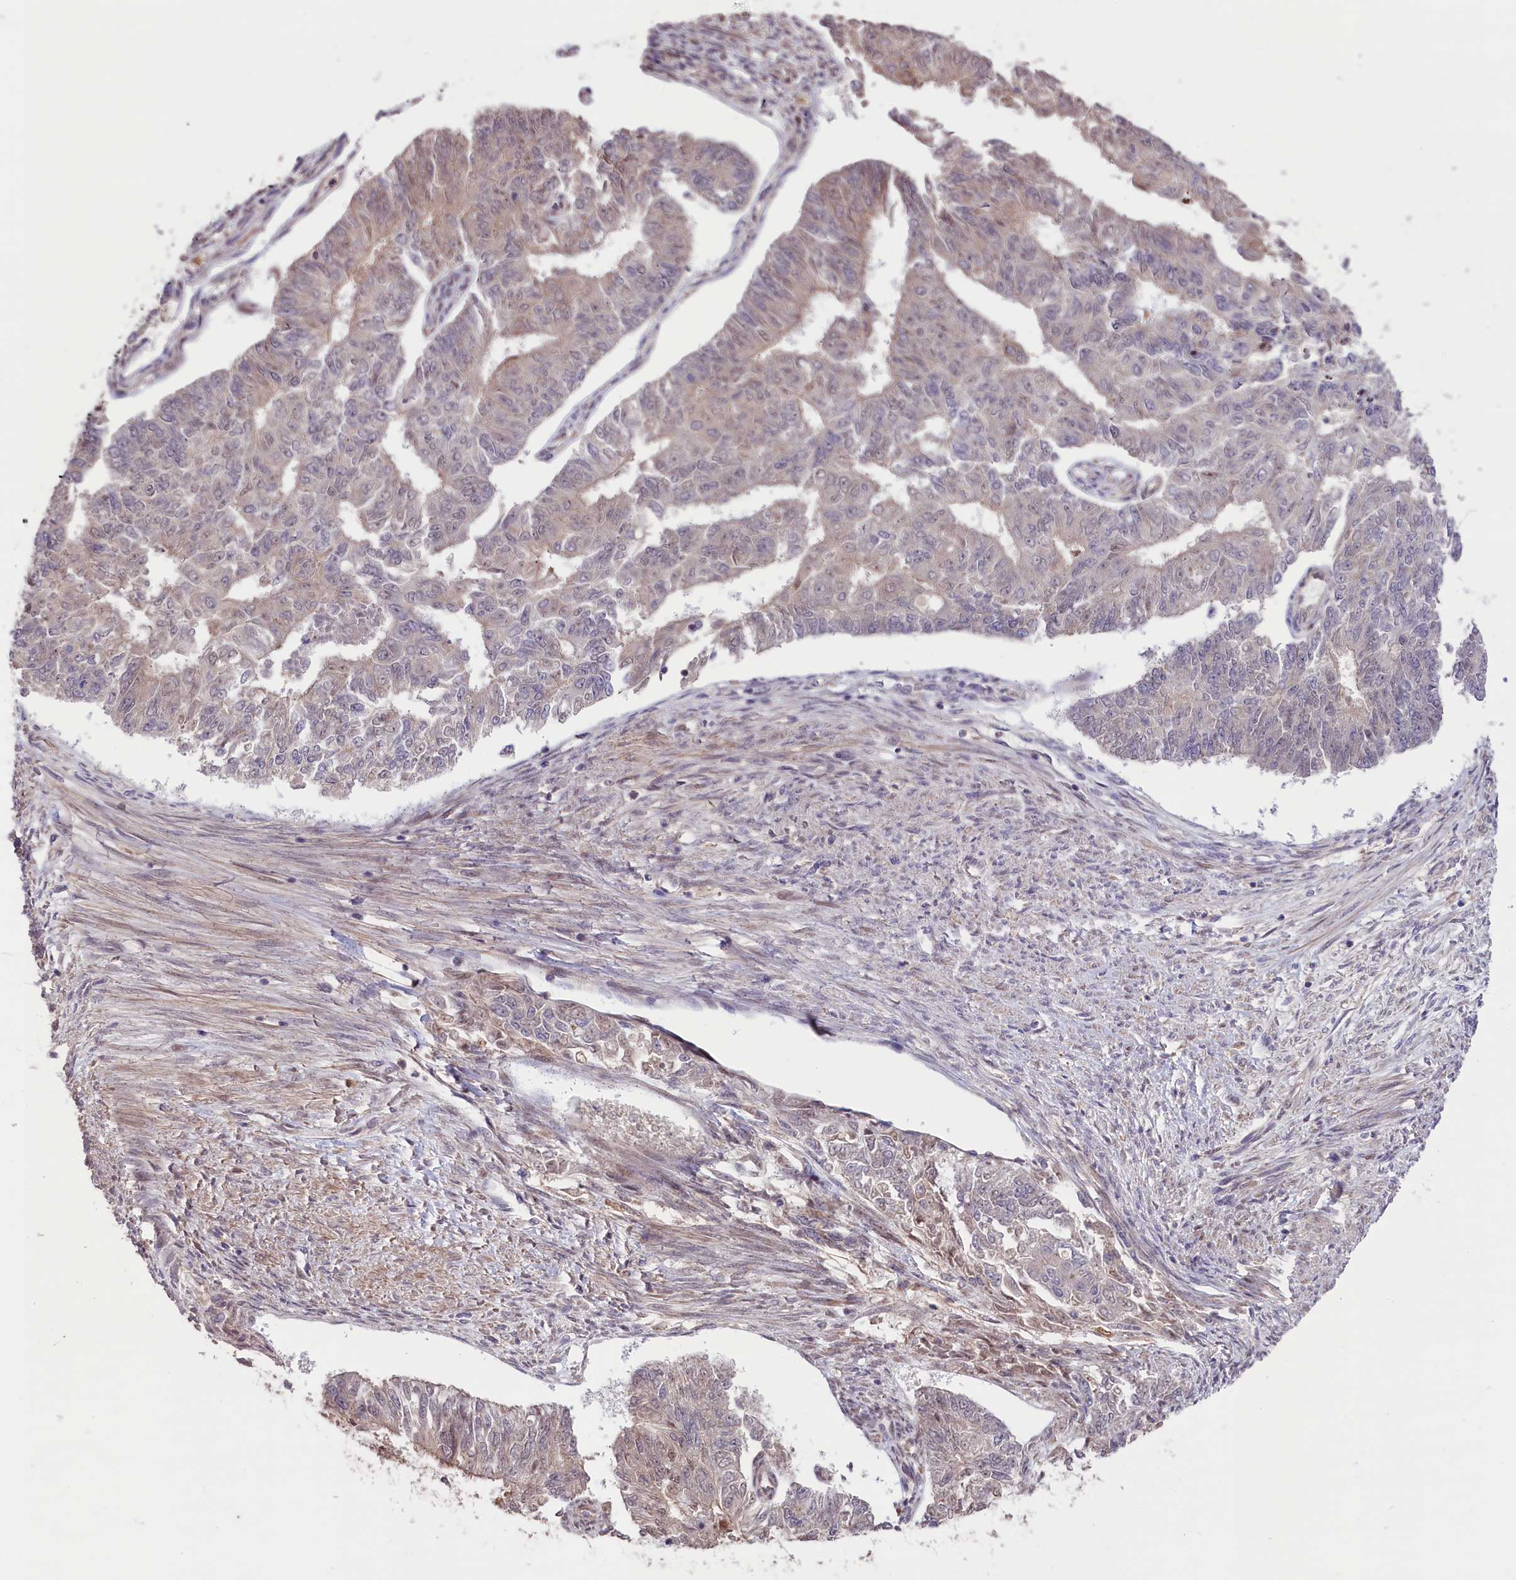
{"staining": {"intensity": "weak", "quantity": "<25%", "location": "nuclear"}, "tissue": "endometrial cancer", "cell_type": "Tumor cells", "image_type": "cancer", "snomed": [{"axis": "morphology", "description": "Adenocarcinoma, NOS"}, {"axis": "topography", "description": "Endometrium"}], "caption": "Immunohistochemistry of endometrial adenocarcinoma shows no staining in tumor cells.", "gene": "RIC8A", "patient": {"sex": "female", "age": 32}}